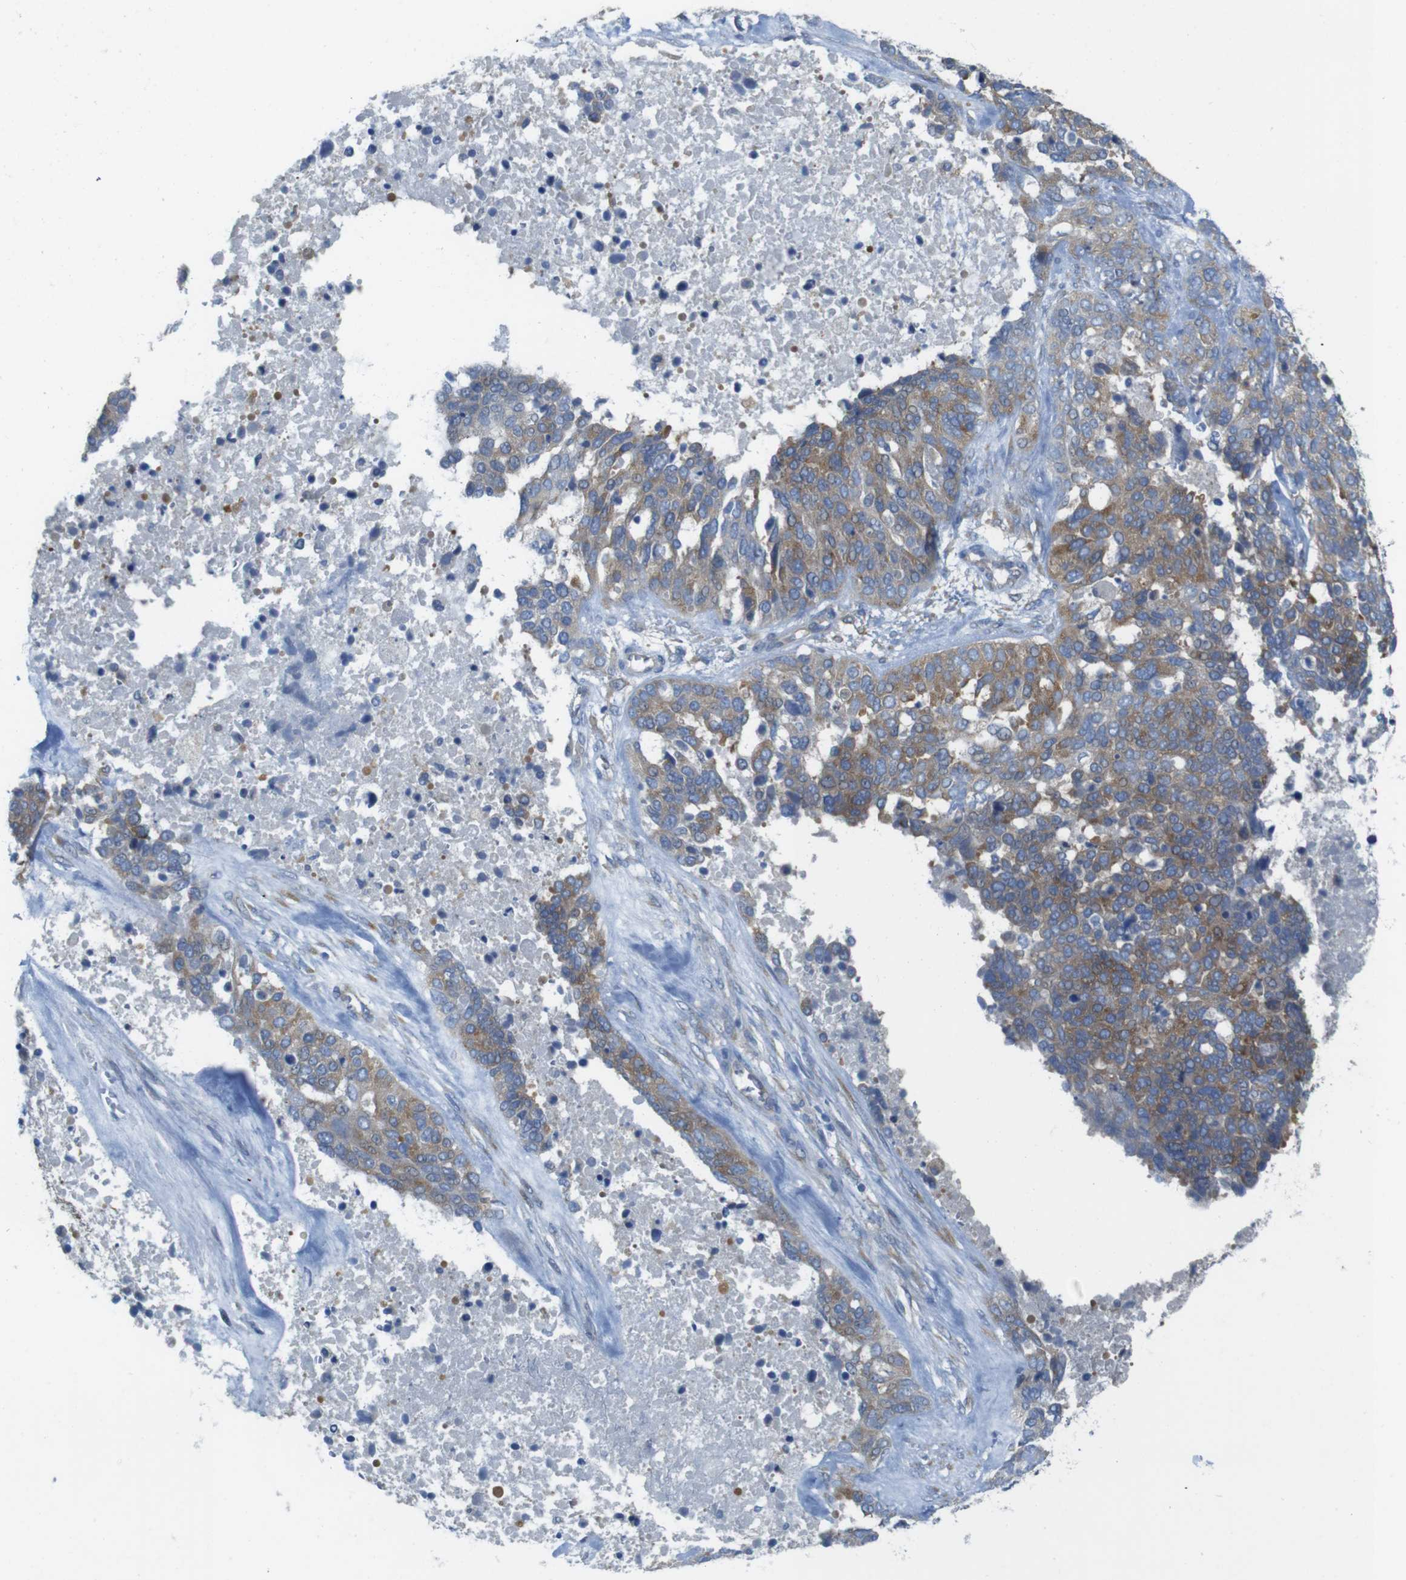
{"staining": {"intensity": "moderate", "quantity": "25%-75%", "location": "cytoplasmic/membranous"}, "tissue": "ovarian cancer", "cell_type": "Tumor cells", "image_type": "cancer", "snomed": [{"axis": "morphology", "description": "Cystadenocarcinoma, serous, NOS"}, {"axis": "topography", "description": "Ovary"}], "caption": "Serous cystadenocarcinoma (ovarian) stained for a protein demonstrates moderate cytoplasmic/membranous positivity in tumor cells.", "gene": "TMEM234", "patient": {"sex": "female", "age": 44}}